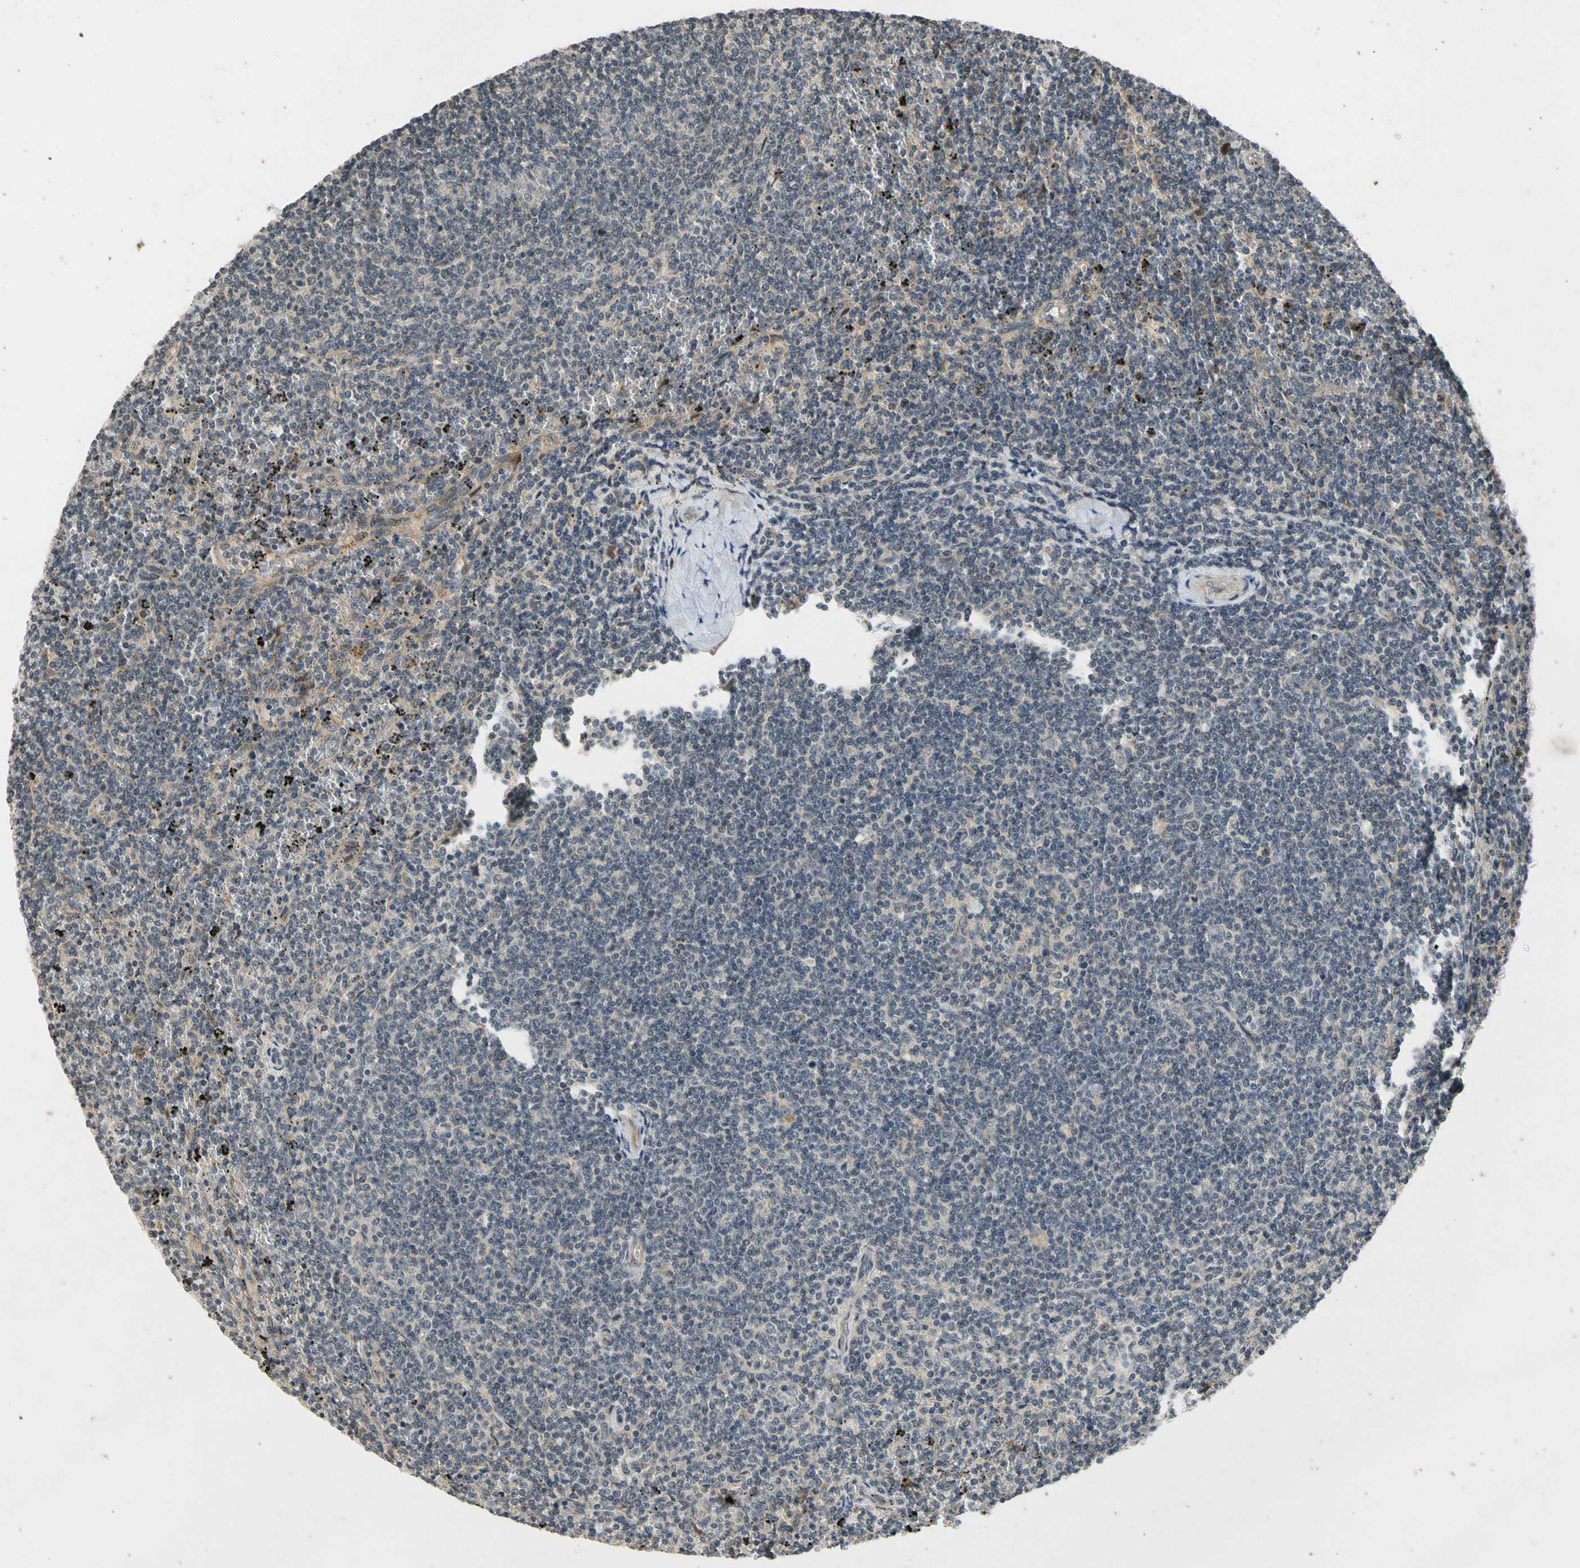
{"staining": {"intensity": "weak", "quantity": ">75%", "location": "cytoplasmic/membranous"}, "tissue": "lymphoma", "cell_type": "Tumor cells", "image_type": "cancer", "snomed": [{"axis": "morphology", "description": "Malignant lymphoma, non-Hodgkin's type, Low grade"}, {"axis": "topography", "description": "Spleen"}], "caption": "This photomicrograph reveals immunohistochemistry staining of lymphoma, with low weak cytoplasmic/membranous staining in approximately >75% of tumor cells.", "gene": "ATP2C1", "patient": {"sex": "female", "age": 50}}